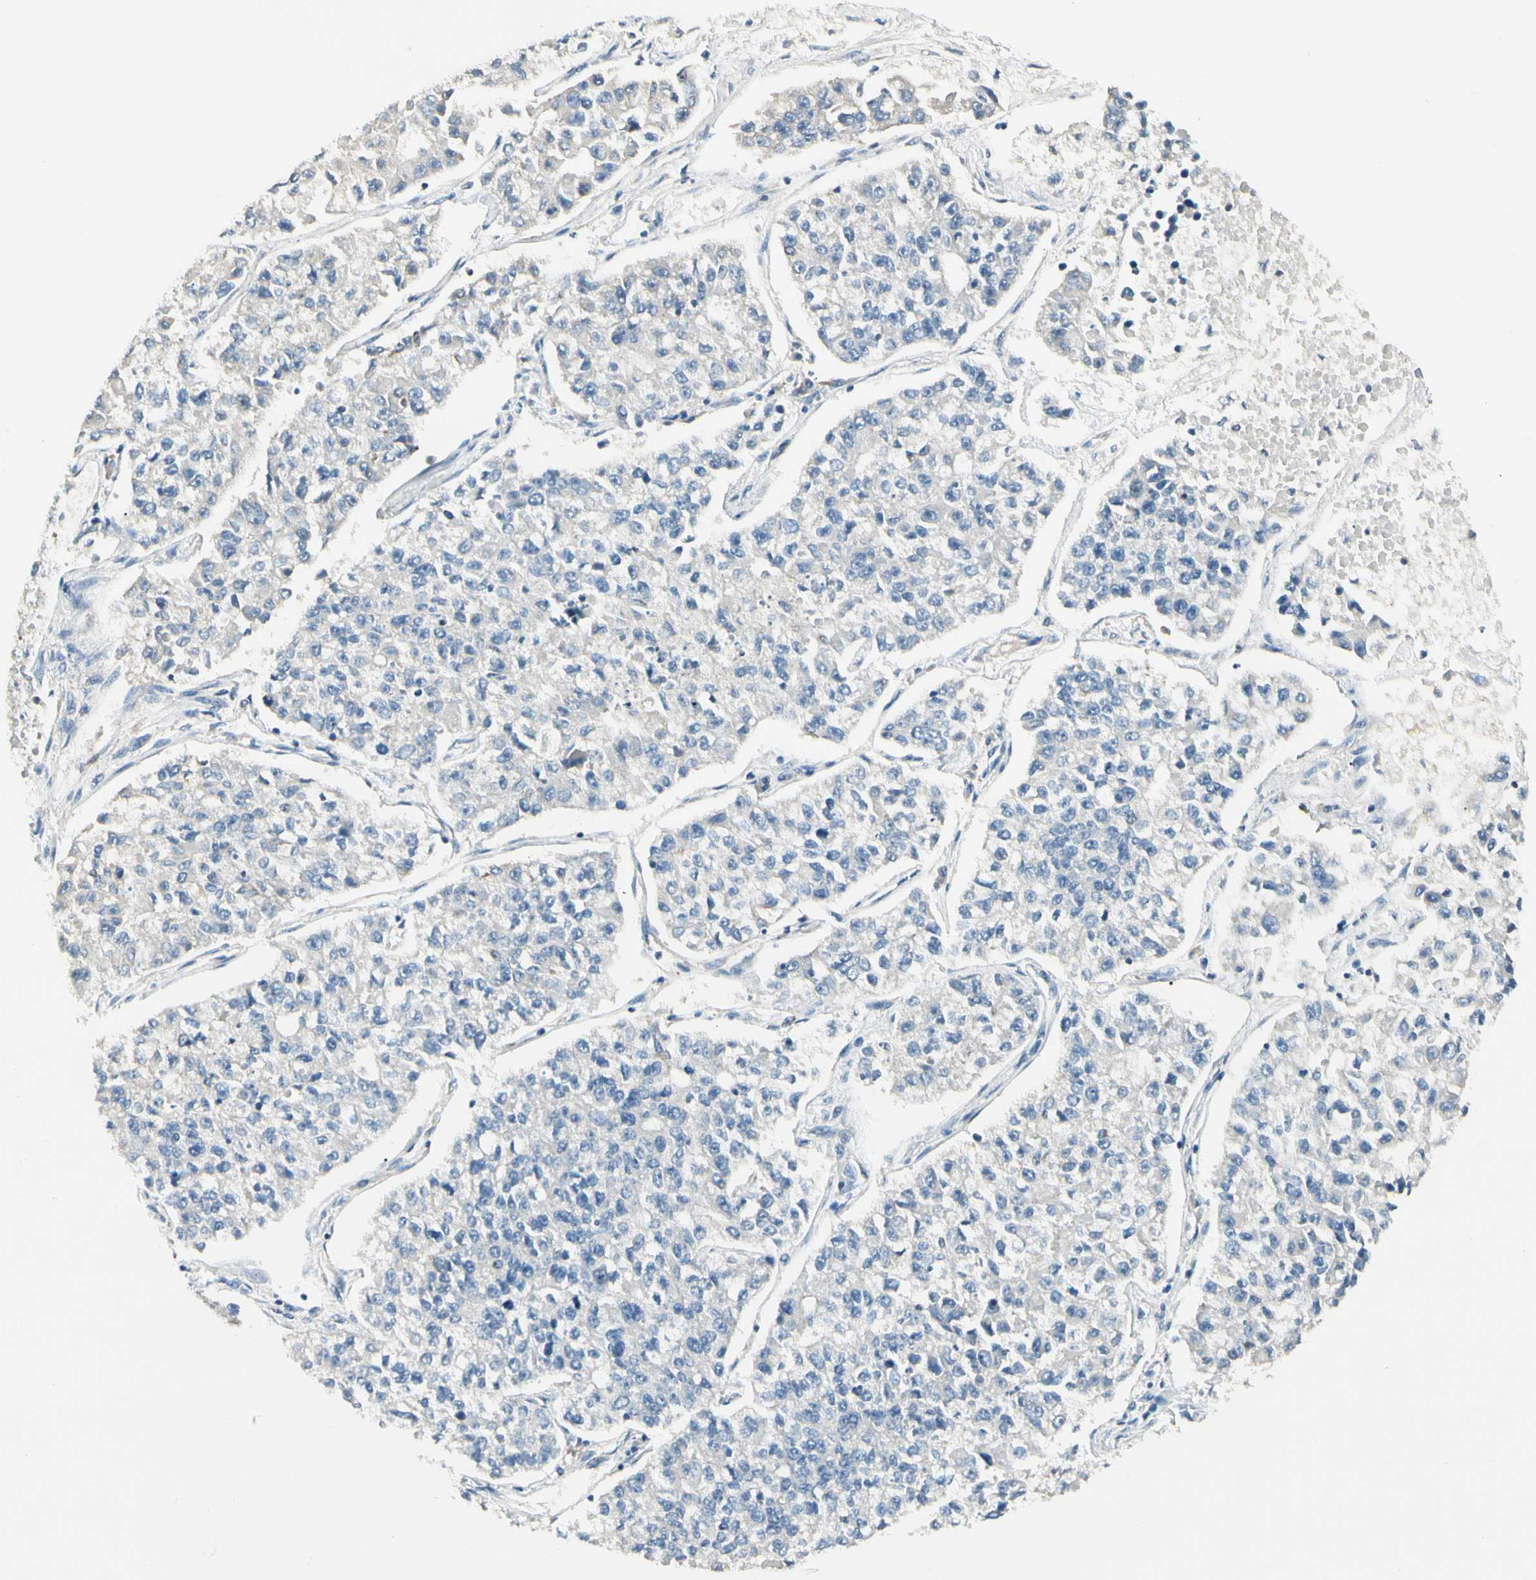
{"staining": {"intensity": "negative", "quantity": "none", "location": "none"}, "tissue": "lung cancer", "cell_type": "Tumor cells", "image_type": "cancer", "snomed": [{"axis": "morphology", "description": "Adenocarcinoma, NOS"}, {"axis": "topography", "description": "Lung"}], "caption": "An immunohistochemistry (IHC) histopathology image of adenocarcinoma (lung) is shown. There is no staining in tumor cells of adenocarcinoma (lung).", "gene": "SLC6A15", "patient": {"sex": "male", "age": 49}}